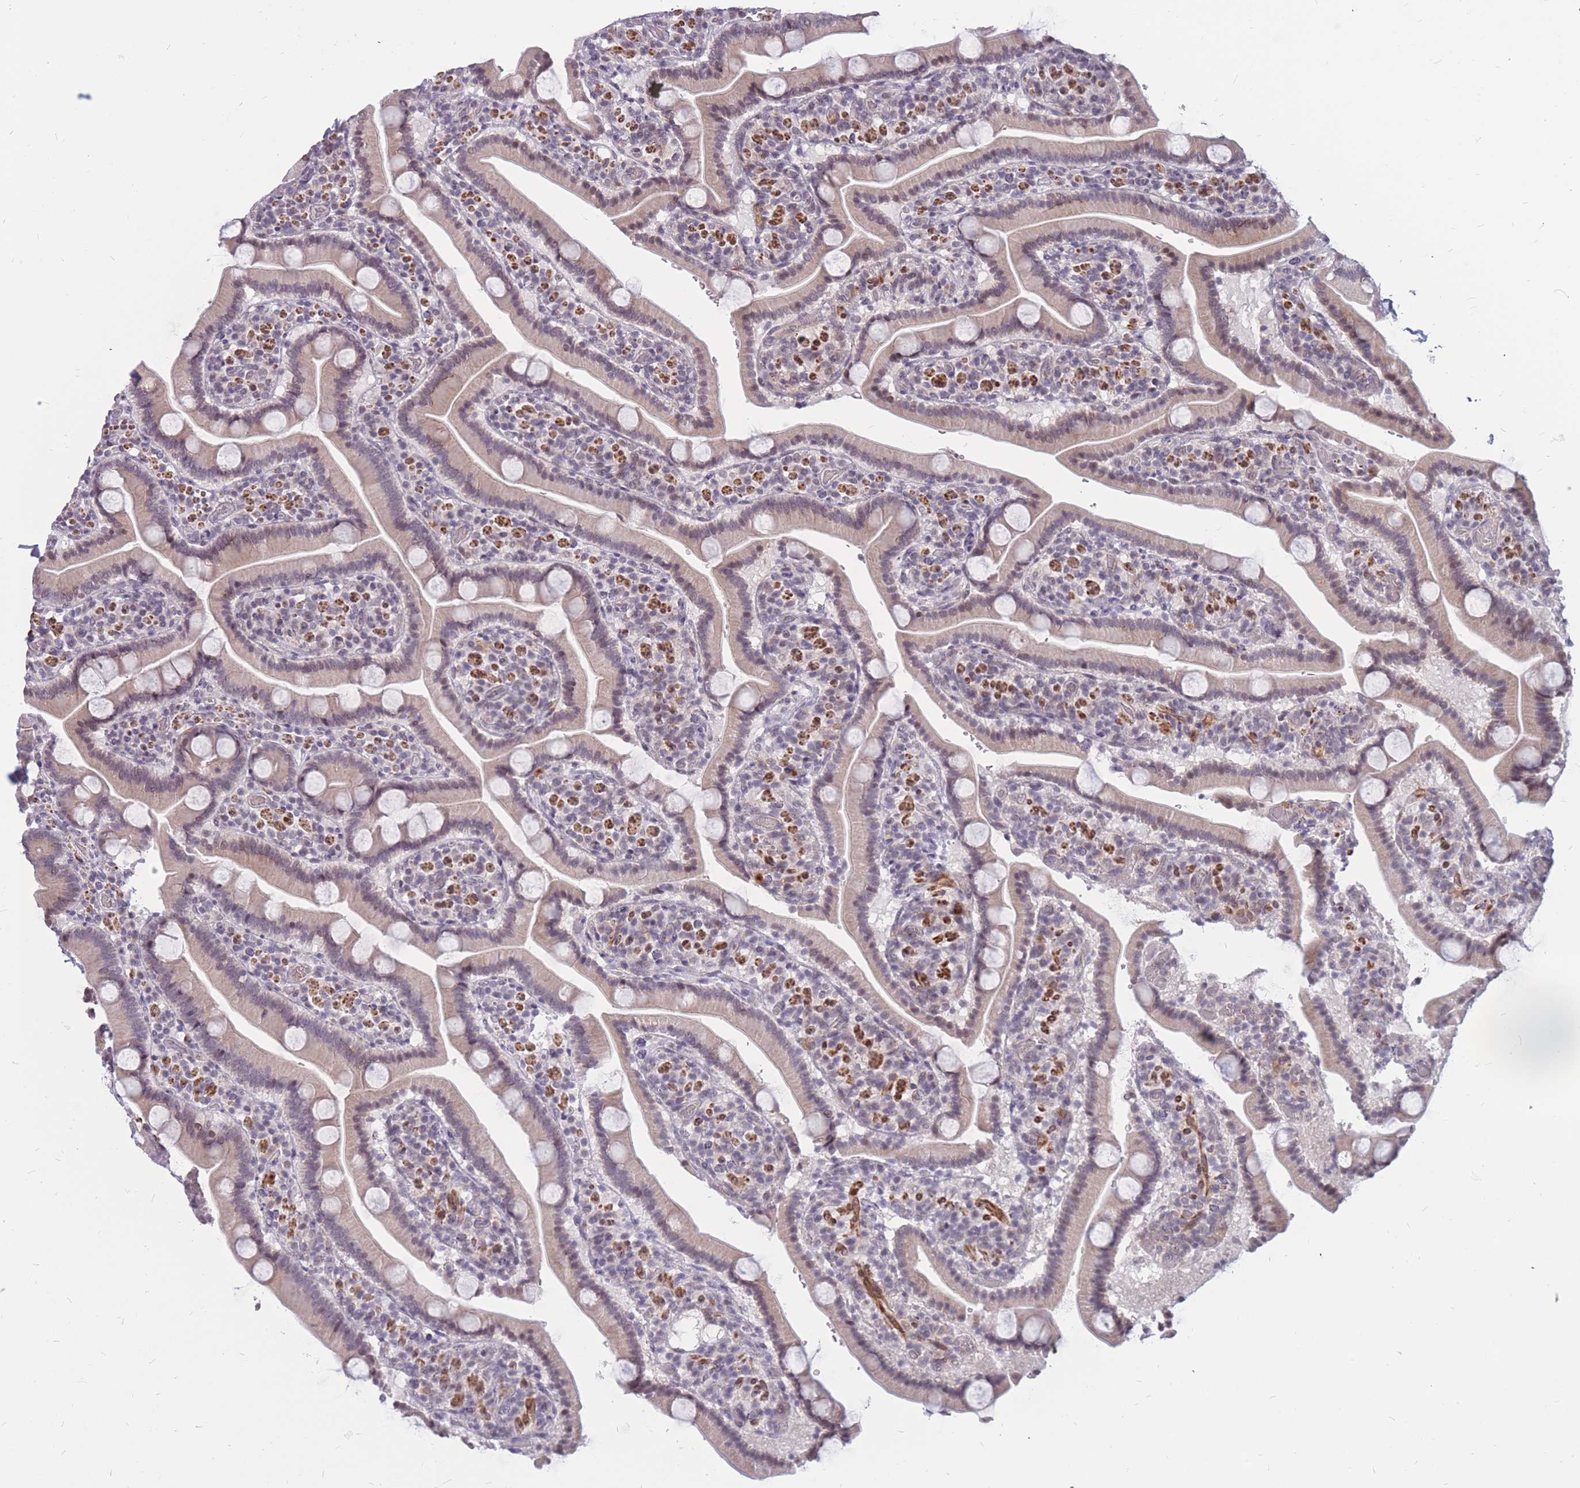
{"staining": {"intensity": "weak", "quantity": ">75%", "location": "cytoplasmic/membranous,nuclear"}, "tissue": "duodenum", "cell_type": "Glandular cells", "image_type": "normal", "snomed": [{"axis": "morphology", "description": "Normal tissue, NOS"}, {"axis": "topography", "description": "Duodenum"}], "caption": "A micrograph of duodenum stained for a protein shows weak cytoplasmic/membranous,nuclear brown staining in glandular cells. (DAB IHC with brightfield microscopy, high magnification).", "gene": "ADD2", "patient": {"sex": "male", "age": 55}}